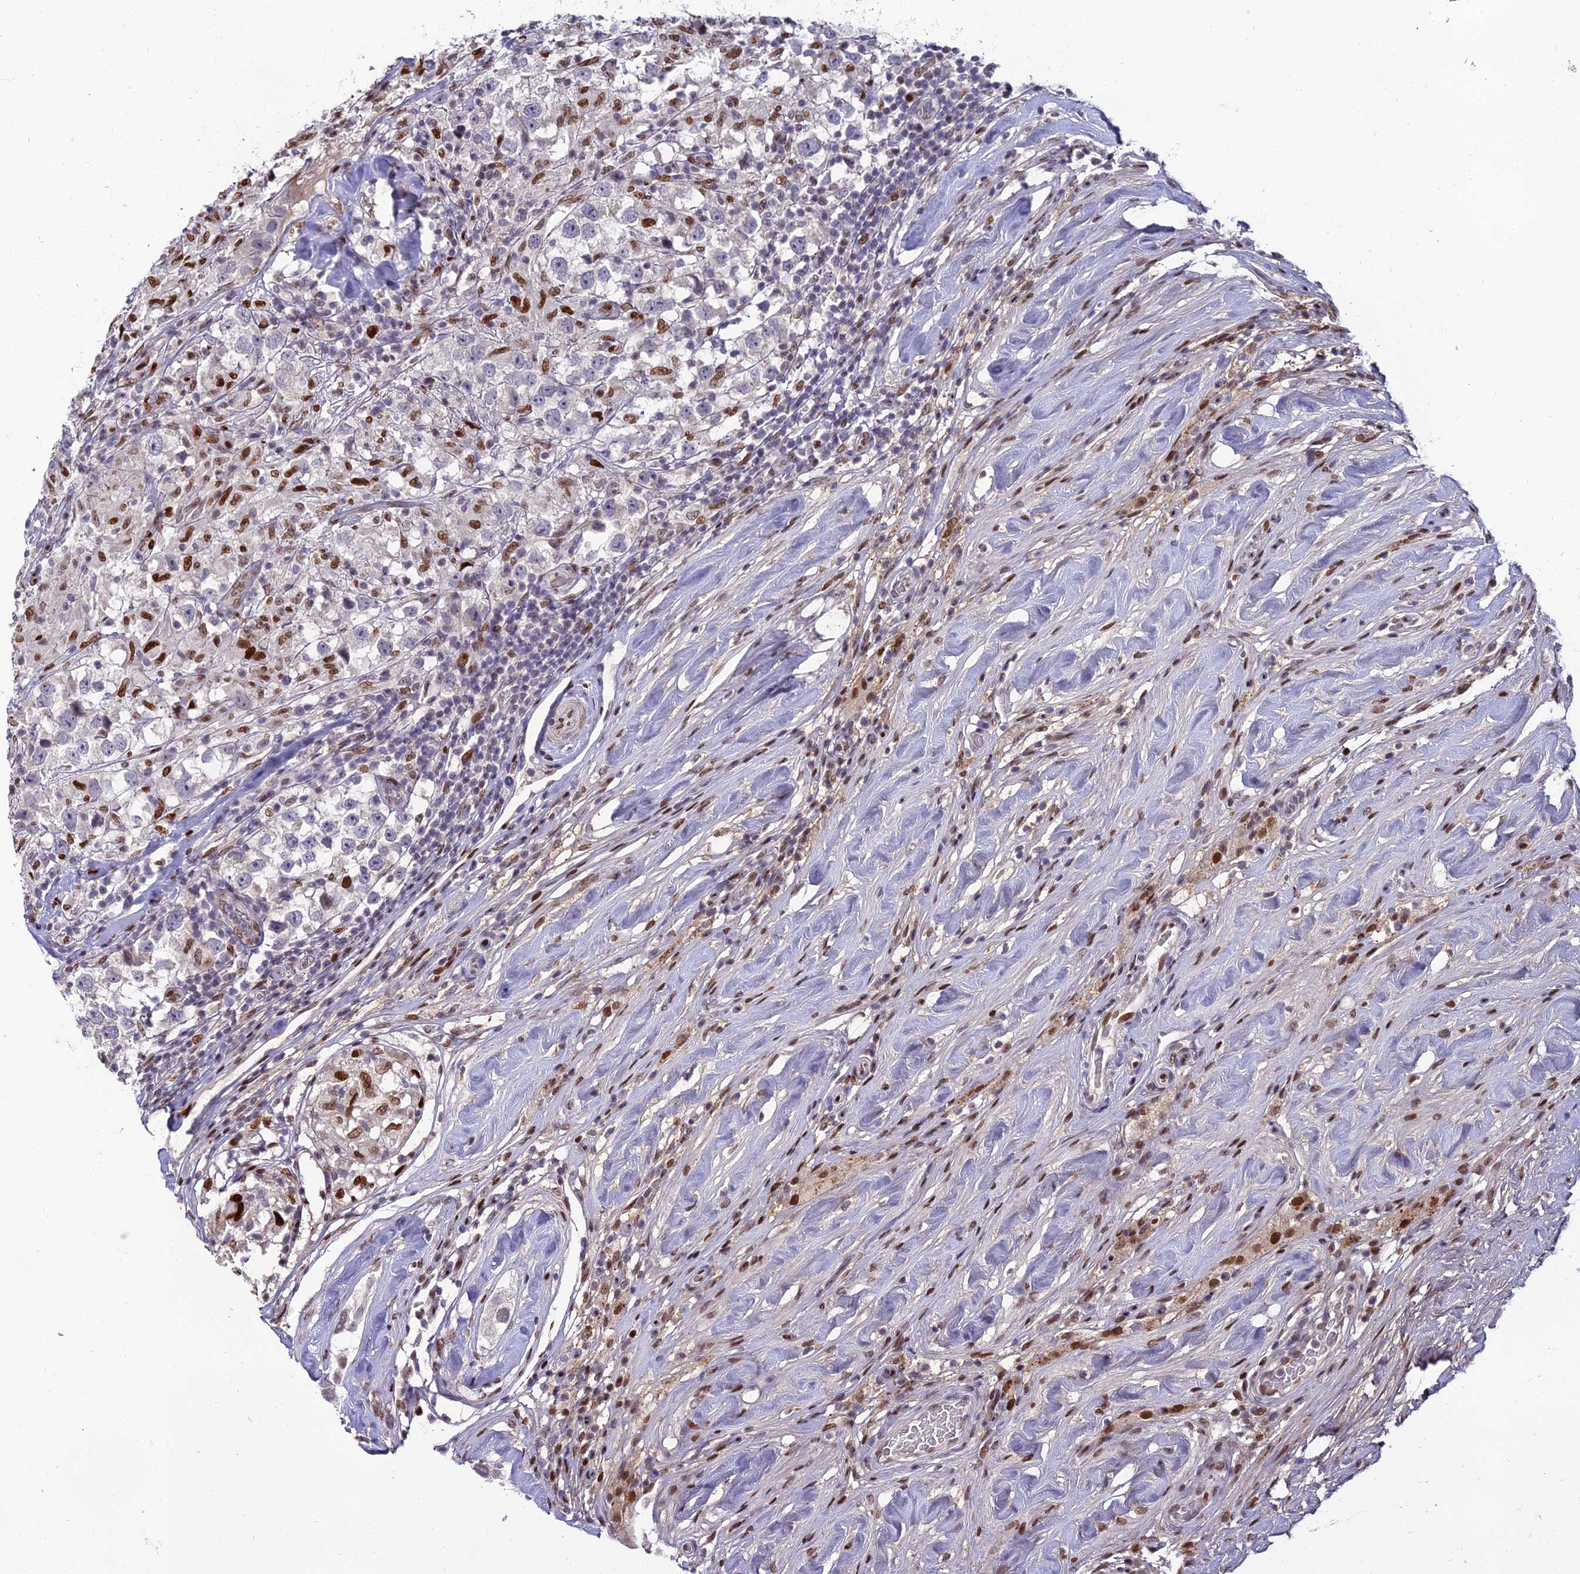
{"staining": {"intensity": "negative", "quantity": "none", "location": "none"}, "tissue": "testis cancer", "cell_type": "Tumor cells", "image_type": "cancer", "snomed": [{"axis": "morphology", "description": "Seminoma, NOS"}, {"axis": "topography", "description": "Testis"}], "caption": "An immunohistochemistry image of testis cancer is shown. There is no staining in tumor cells of testis cancer. (Immunohistochemistry (ihc), brightfield microscopy, high magnification).", "gene": "ZNF707", "patient": {"sex": "male", "age": 46}}